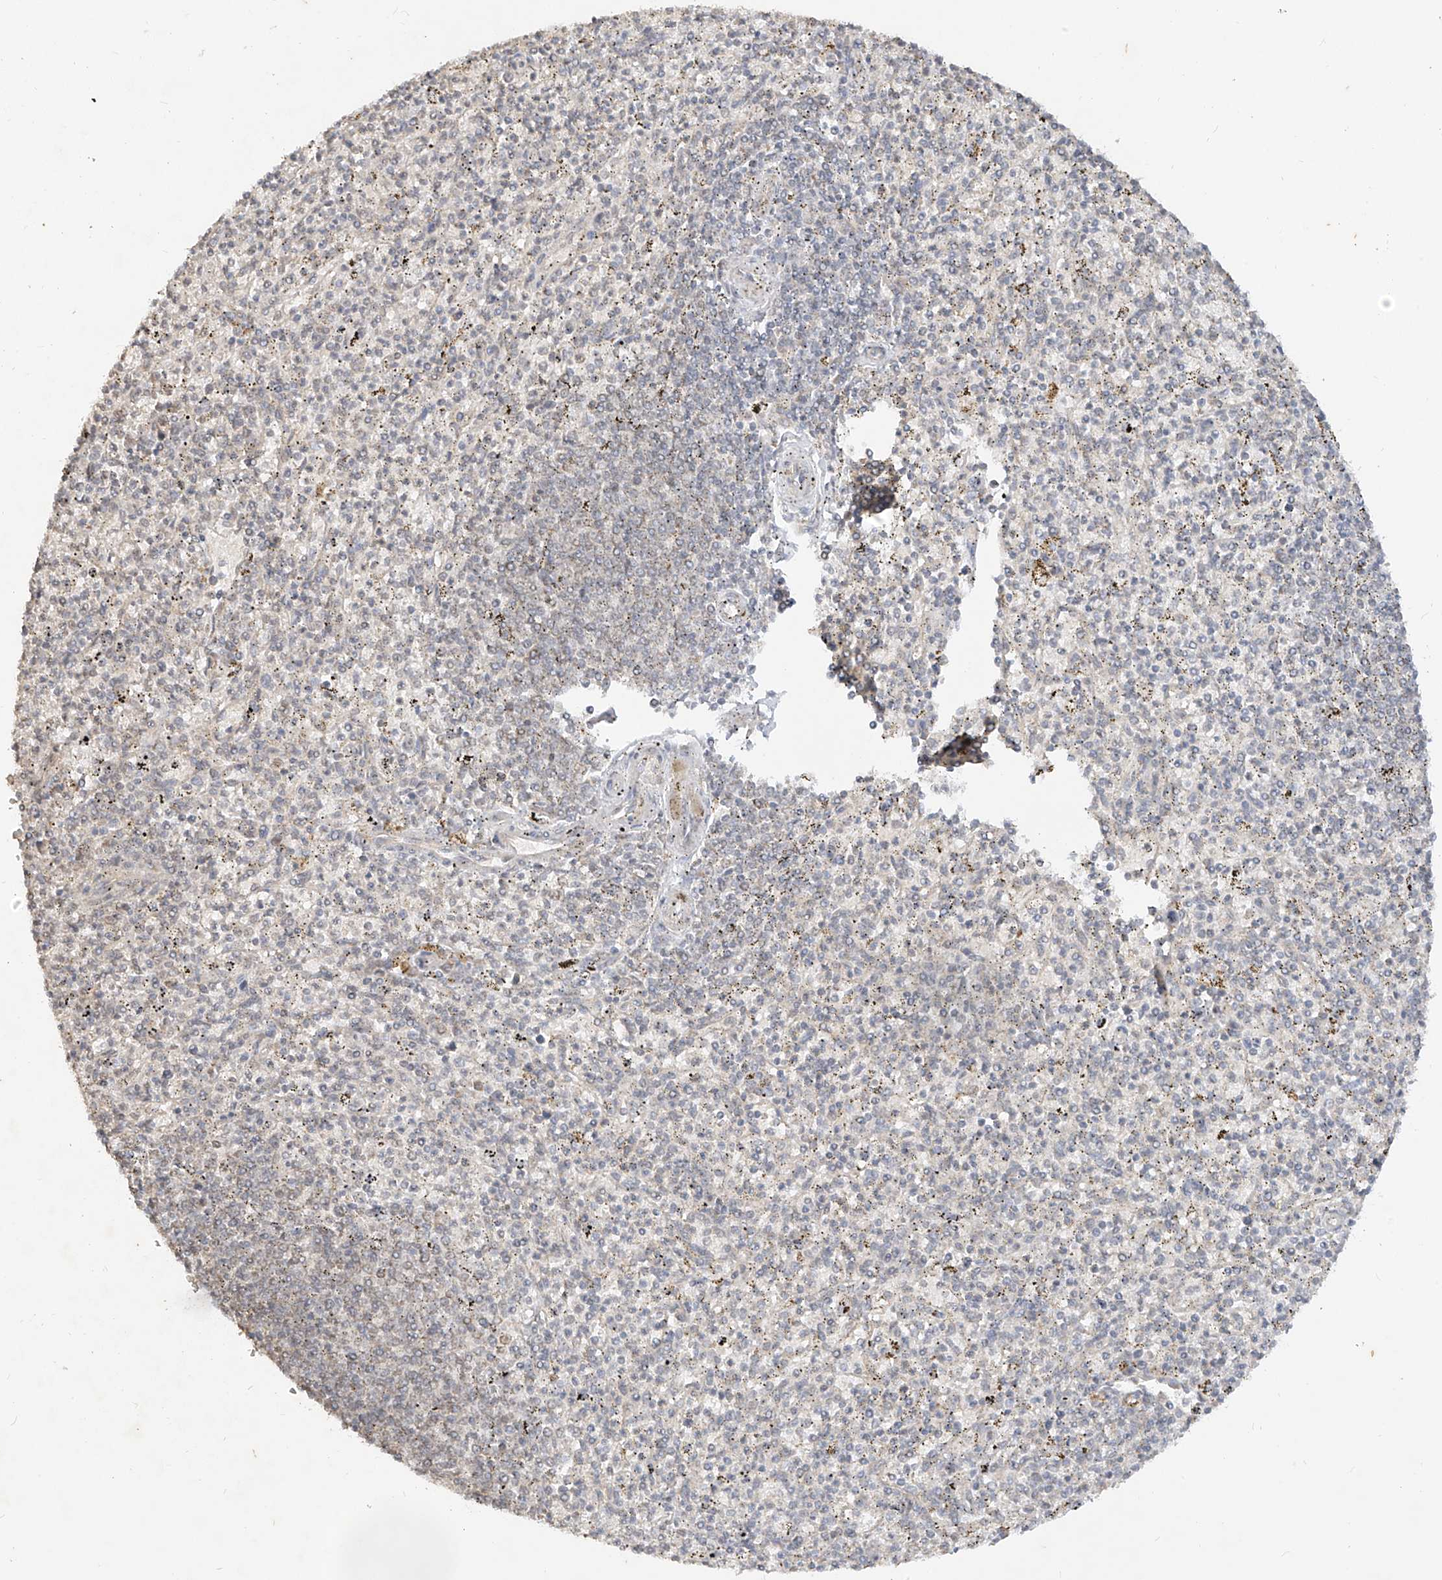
{"staining": {"intensity": "weak", "quantity": "25%-75%", "location": "cytoplasmic/membranous"}, "tissue": "spleen", "cell_type": "Cells in red pulp", "image_type": "normal", "snomed": [{"axis": "morphology", "description": "Normal tissue, NOS"}, {"axis": "topography", "description": "Spleen"}], "caption": "Immunohistochemistry (DAB (3,3'-diaminobenzidine)) staining of benign spleen exhibits weak cytoplasmic/membranous protein staining in about 25%-75% of cells in red pulp. (DAB (3,3'-diaminobenzidine) IHC with brightfield microscopy, high magnification).", "gene": "MTUS2", "patient": {"sex": "male", "age": 72}}